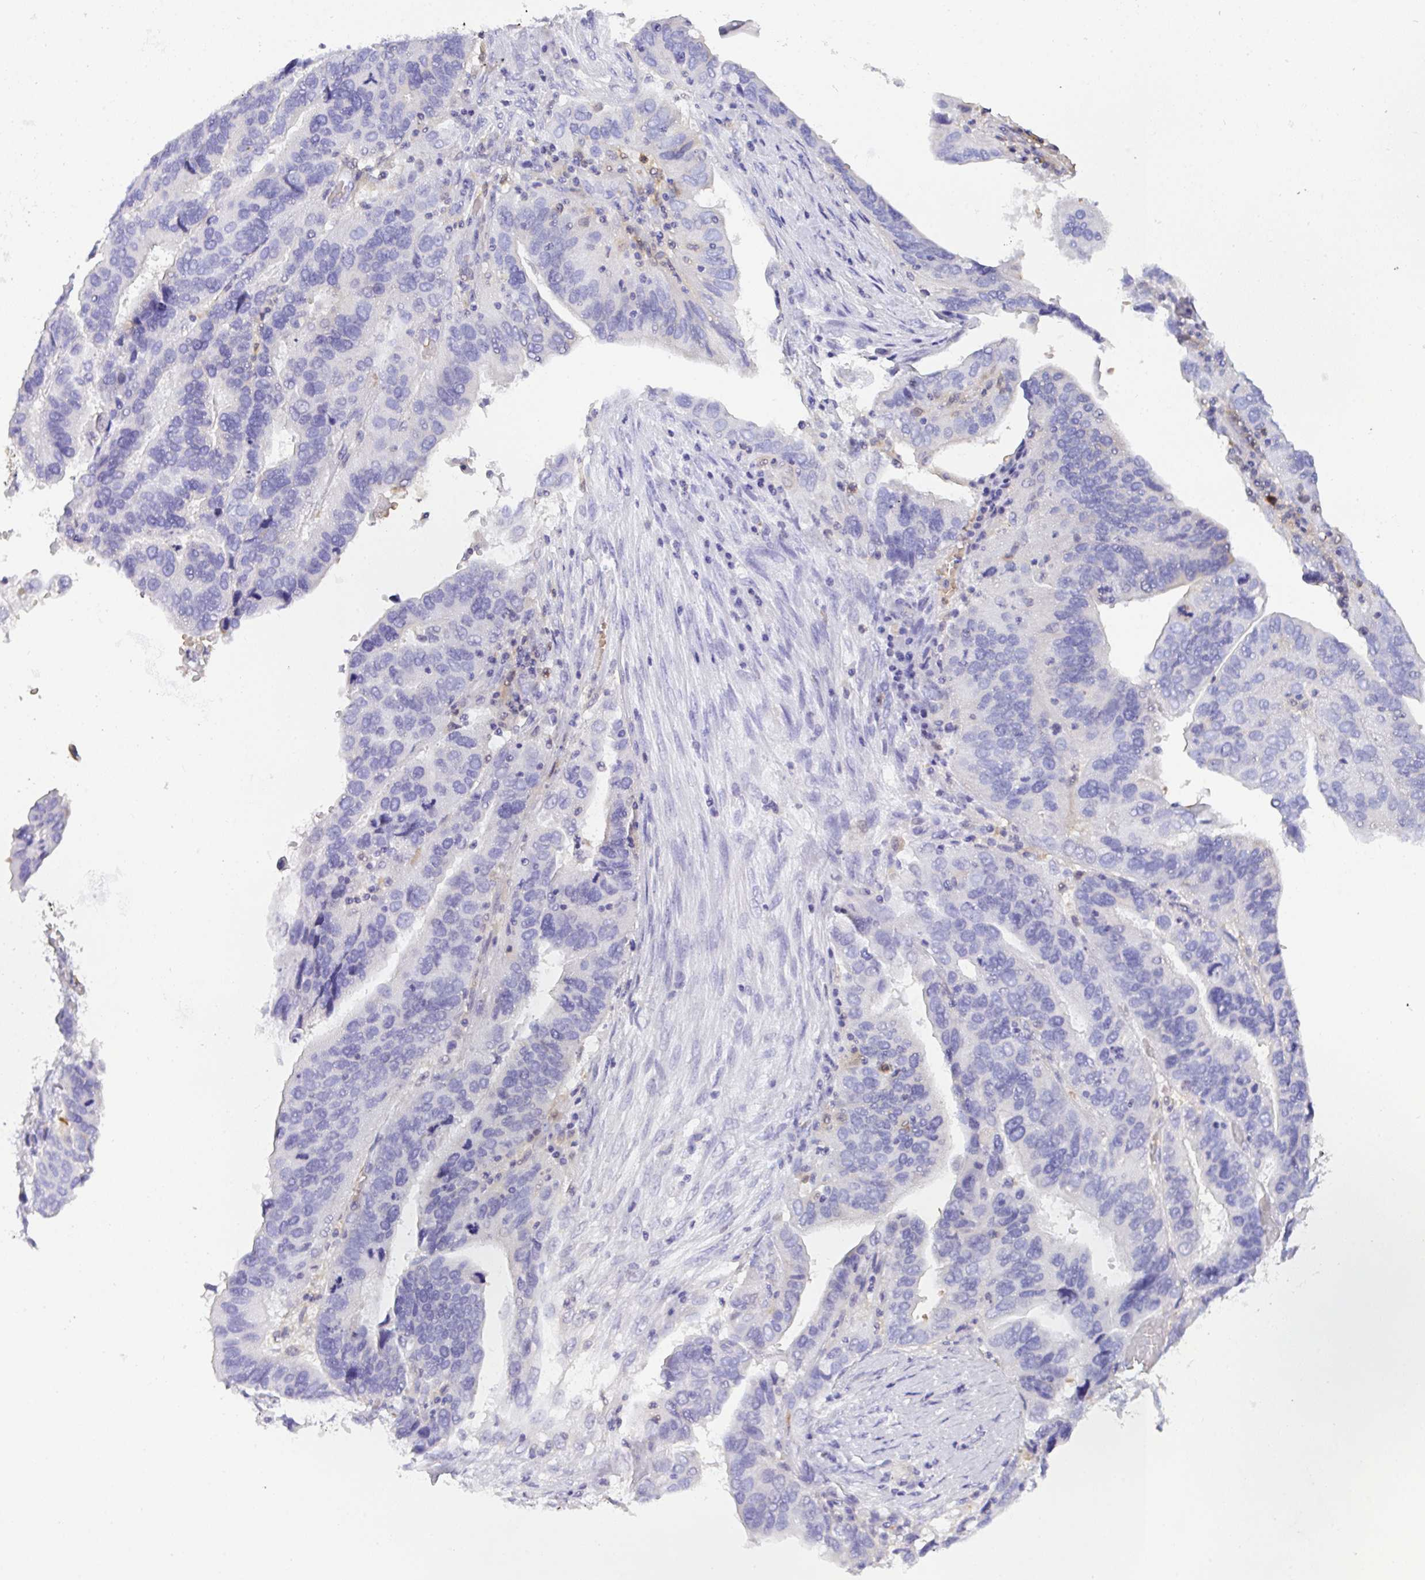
{"staining": {"intensity": "negative", "quantity": "none", "location": "none"}, "tissue": "ovarian cancer", "cell_type": "Tumor cells", "image_type": "cancer", "snomed": [{"axis": "morphology", "description": "Cystadenocarcinoma, serous, NOS"}, {"axis": "topography", "description": "Ovary"}], "caption": "Immunohistochemical staining of ovarian cancer (serous cystadenocarcinoma) exhibits no significant expression in tumor cells. (Stains: DAB (3,3'-diaminobenzidine) immunohistochemistry (IHC) with hematoxylin counter stain, Microscopy: brightfield microscopy at high magnification).", "gene": "TNFAIP8", "patient": {"sex": "female", "age": 79}}